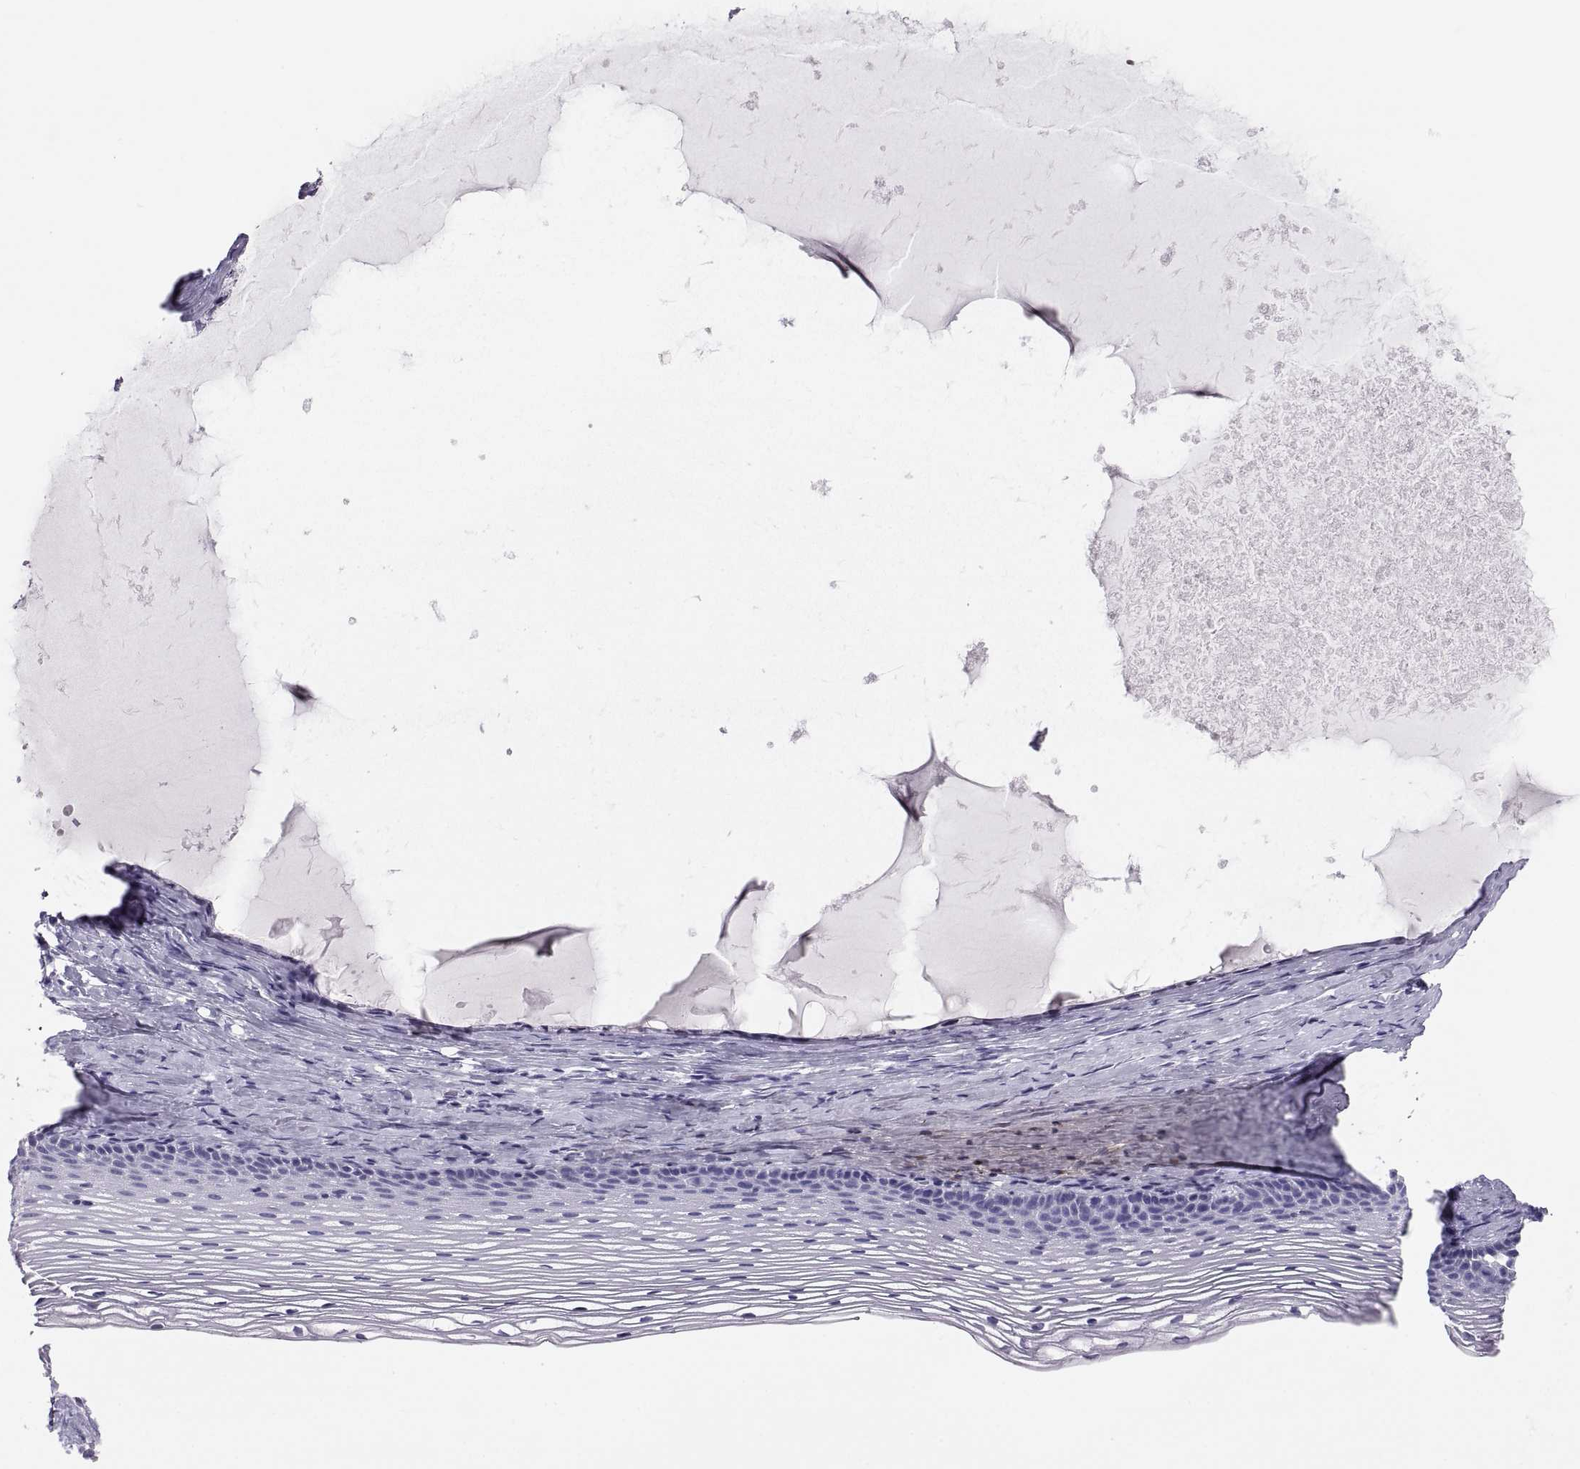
{"staining": {"intensity": "negative", "quantity": "none", "location": "none"}, "tissue": "cervix", "cell_type": "Glandular cells", "image_type": "normal", "snomed": [{"axis": "morphology", "description": "Normal tissue, NOS"}, {"axis": "topography", "description": "Cervix"}], "caption": "Immunohistochemistry (IHC) of unremarkable cervix demonstrates no expression in glandular cells.", "gene": "PAX2", "patient": {"sex": "female", "age": 39}}